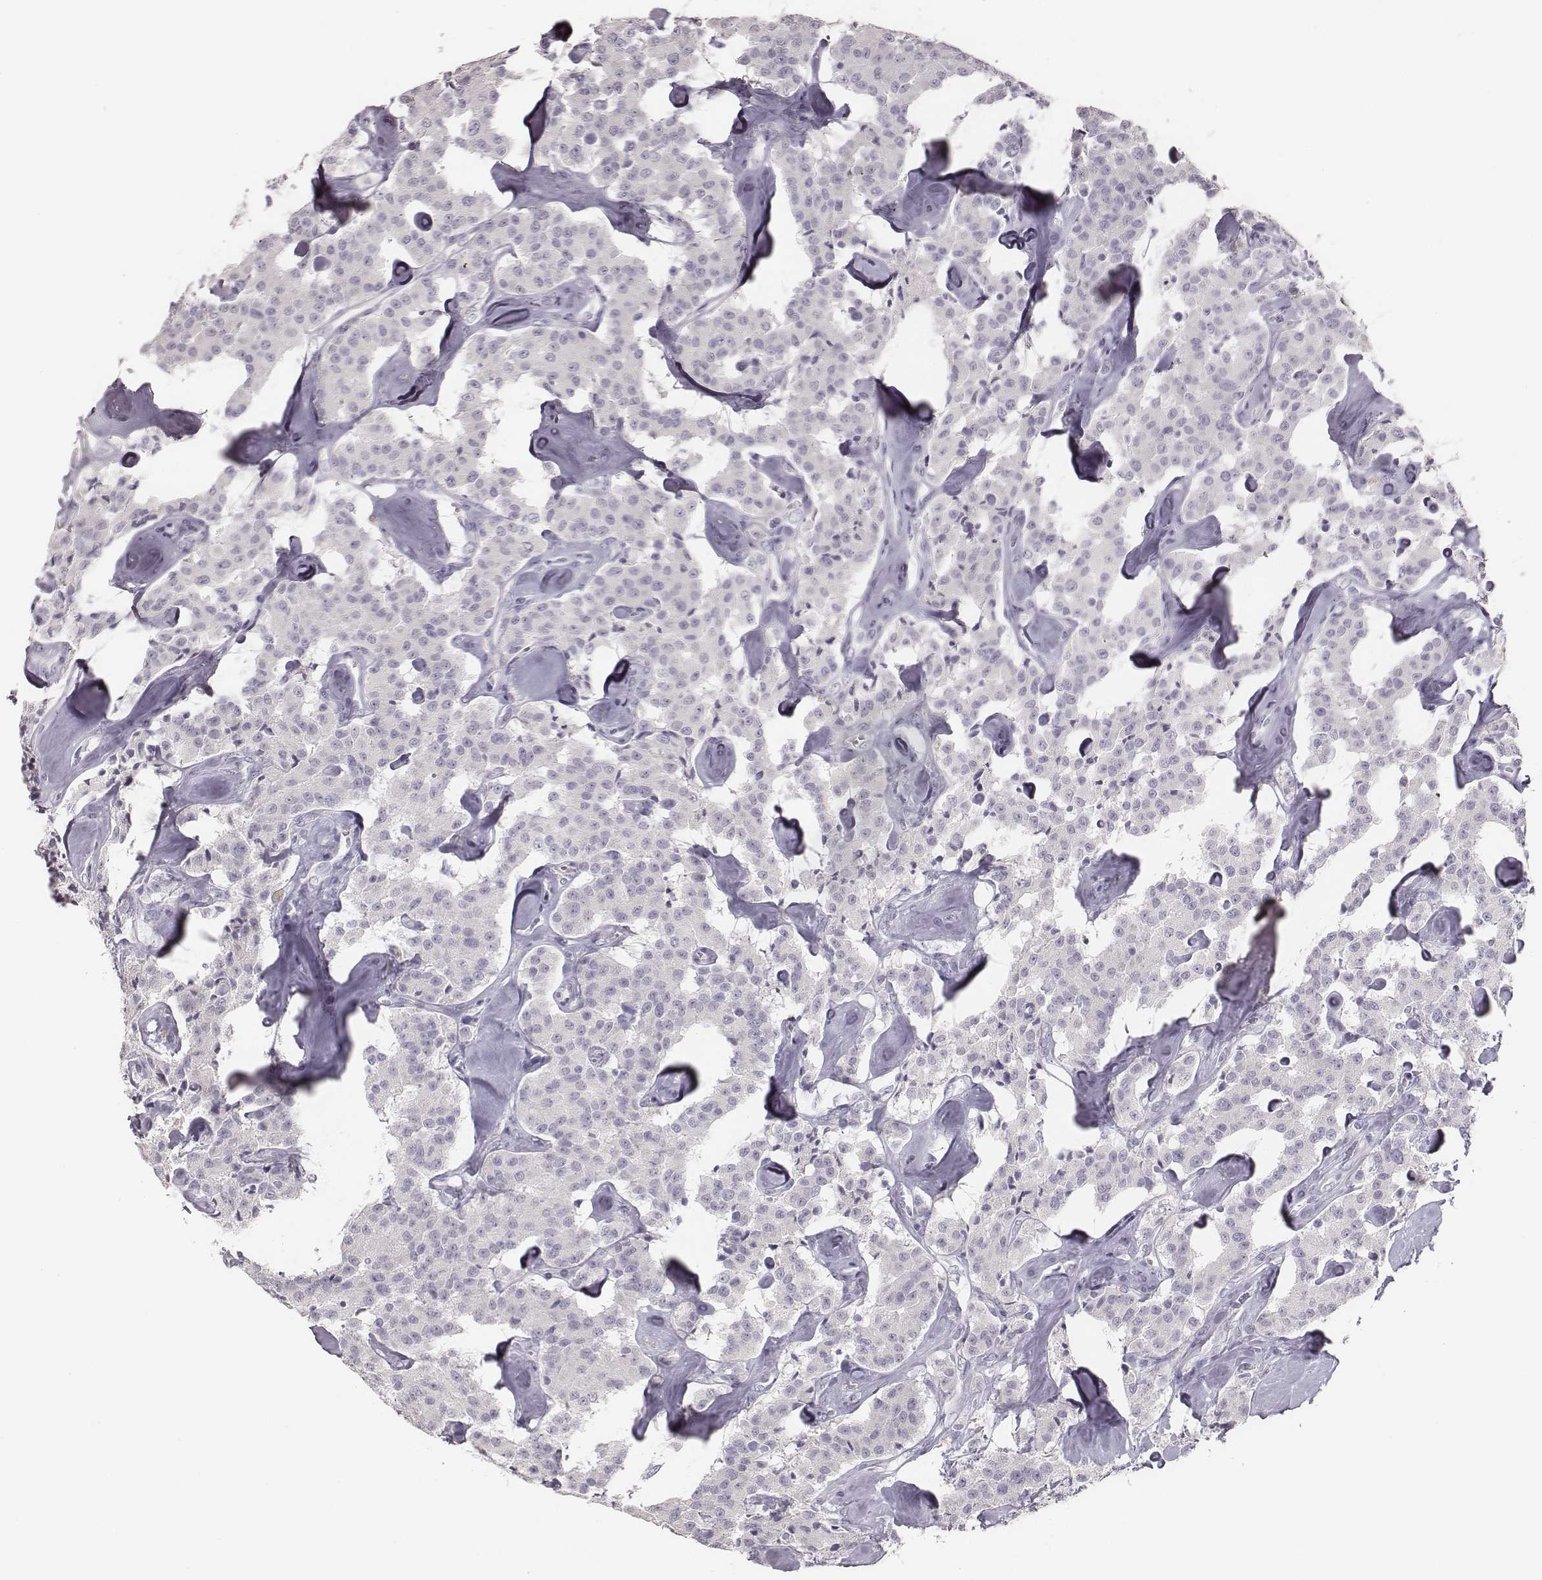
{"staining": {"intensity": "negative", "quantity": "none", "location": "none"}, "tissue": "carcinoid", "cell_type": "Tumor cells", "image_type": "cancer", "snomed": [{"axis": "morphology", "description": "Carcinoid, malignant, NOS"}, {"axis": "topography", "description": "Pancreas"}], "caption": "Photomicrograph shows no protein staining in tumor cells of carcinoid tissue.", "gene": "MYH6", "patient": {"sex": "male", "age": 41}}